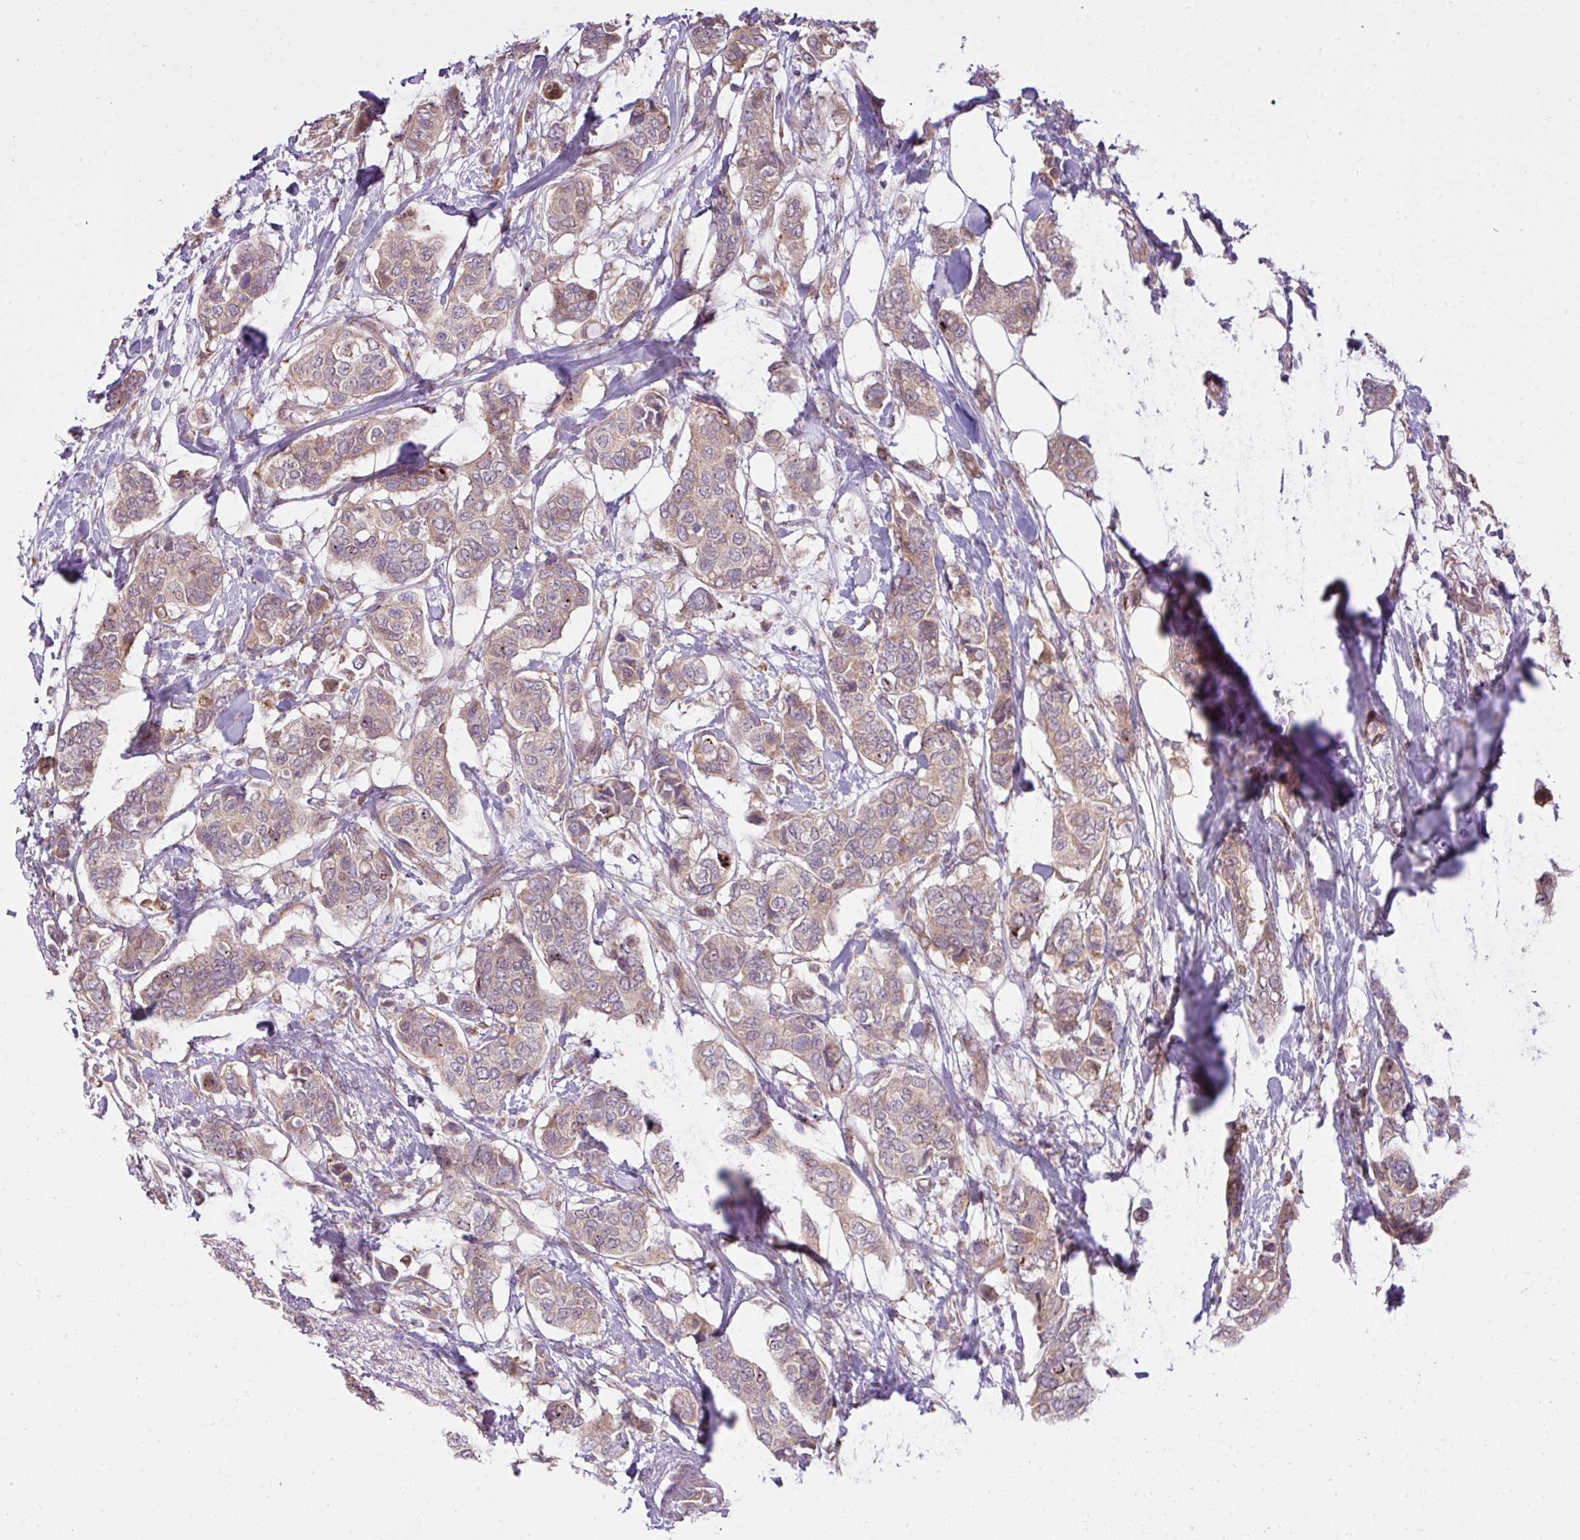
{"staining": {"intensity": "weak", "quantity": ">75%", "location": "cytoplasmic/membranous"}, "tissue": "breast cancer", "cell_type": "Tumor cells", "image_type": "cancer", "snomed": [{"axis": "morphology", "description": "Lobular carcinoma"}, {"axis": "topography", "description": "Breast"}], "caption": "Human breast cancer stained with a brown dye reveals weak cytoplasmic/membranous positive expression in about >75% of tumor cells.", "gene": "COX18", "patient": {"sex": "female", "age": 51}}